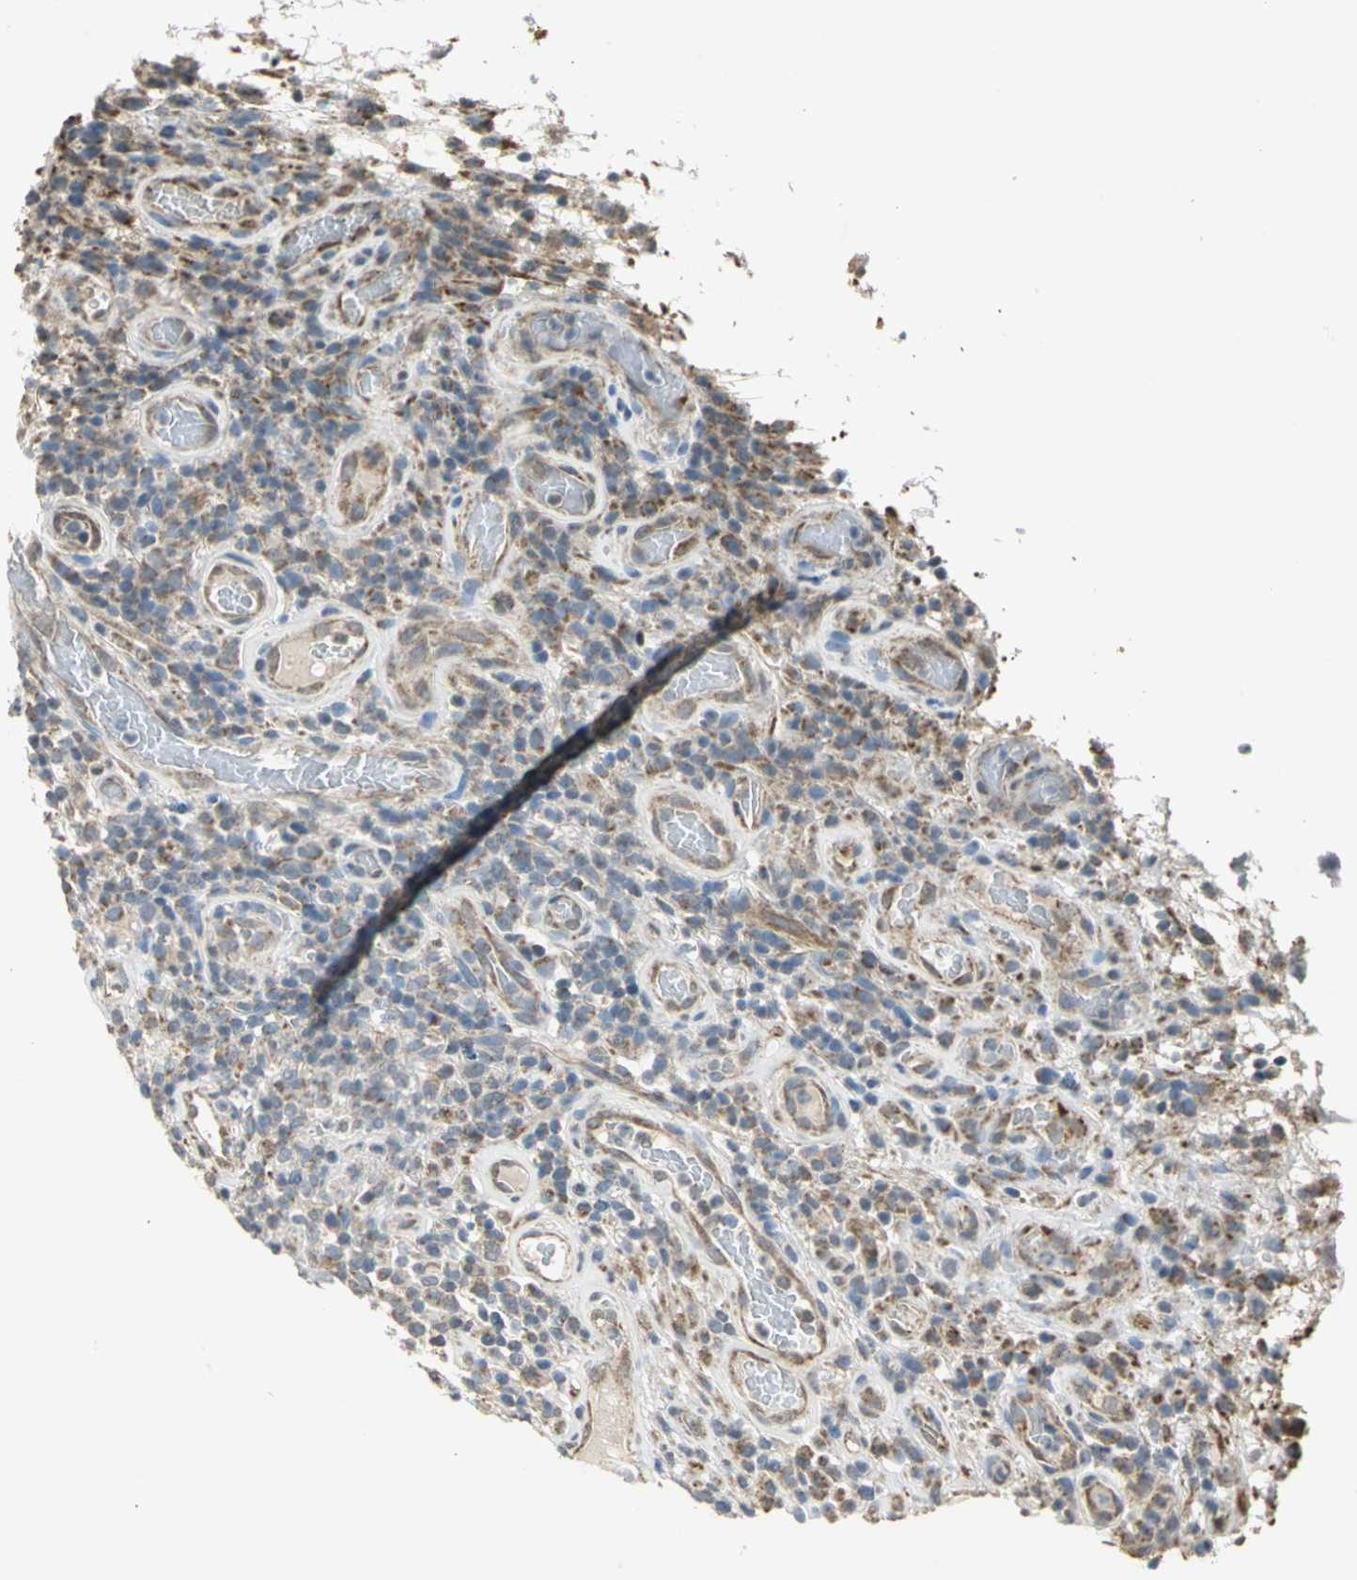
{"staining": {"intensity": "moderate", "quantity": ">75%", "location": "cytoplasmic/membranous"}, "tissue": "urothelial cancer", "cell_type": "Tumor cells", "image_type": "cancer", "snomed": [{"axis": "morphology", "description": "Urothelial carcinoma, High grade"}, {"axis": "topography", "description": "Urinary bladder"}], "caption": "Brown immunohistochemical staining in urothelial cancer shows moderate cytoplasmic/membranous positivity in approximately >75% of tumor cells. The staining is performed using DAB (3,3'-diaminobenzidine) brown chromogen to label protein expression. The nuclei are counter-stained blue using hematoxylin.", "gene": "NDUFB5", "patient": {"sex": "female", "age": 64}}